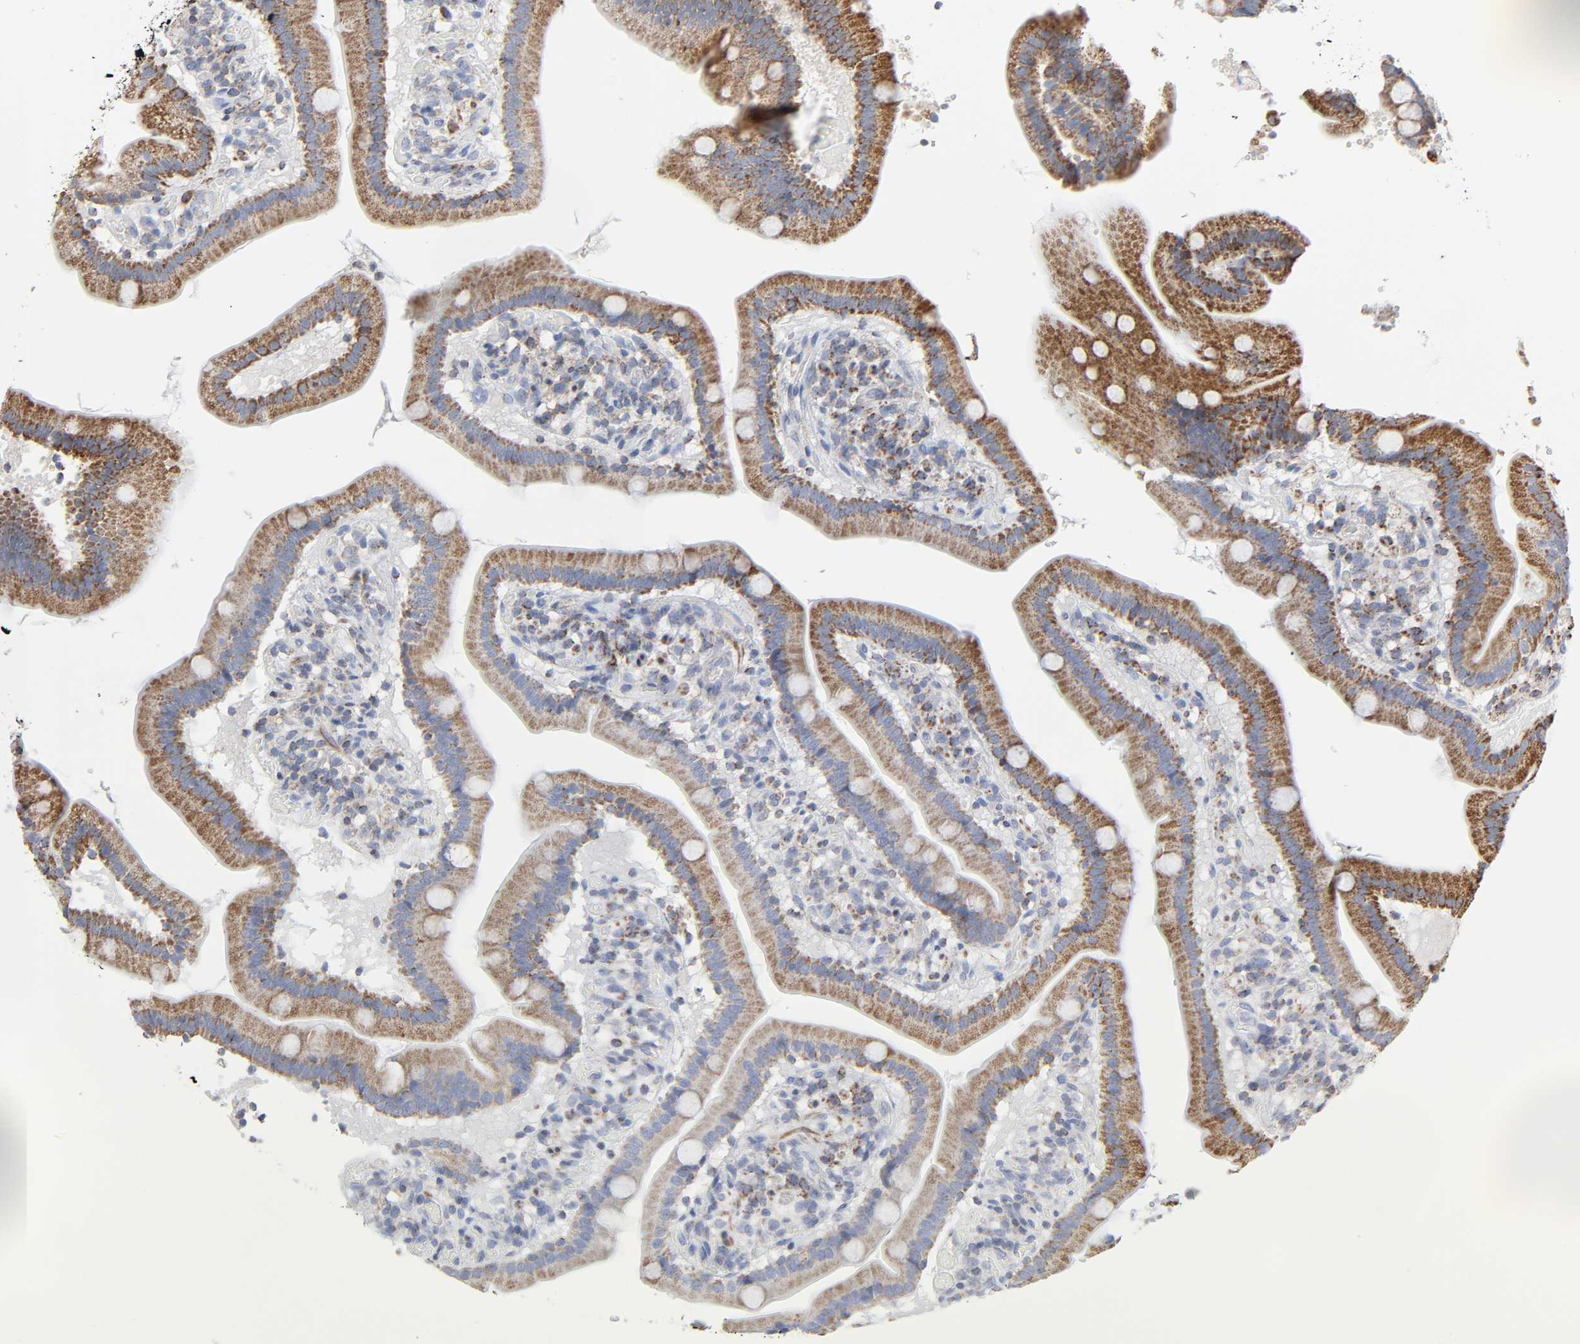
{"staining": {"intensity": "moderate", "quantity": ">75%", "location": "cytoplasmic/membranous"}, "tissue": "duodenum", "cell_type": "Glandular cells", "image_type": "normal", "snomed": [{"axis": "morphology", "description": "Normal tissue, NOS"}, {"axis": "topography", "description": "Duodenum"}], "caption": "A micrograph showing moderate cytoplasmic/membranous staining in approximately >75% of glandular cells in unremarkable duodenum, as visualized by brown immunohistochemical staining.", "gene": "SYT16", "patient": {"sex": "male", "age": 66}}